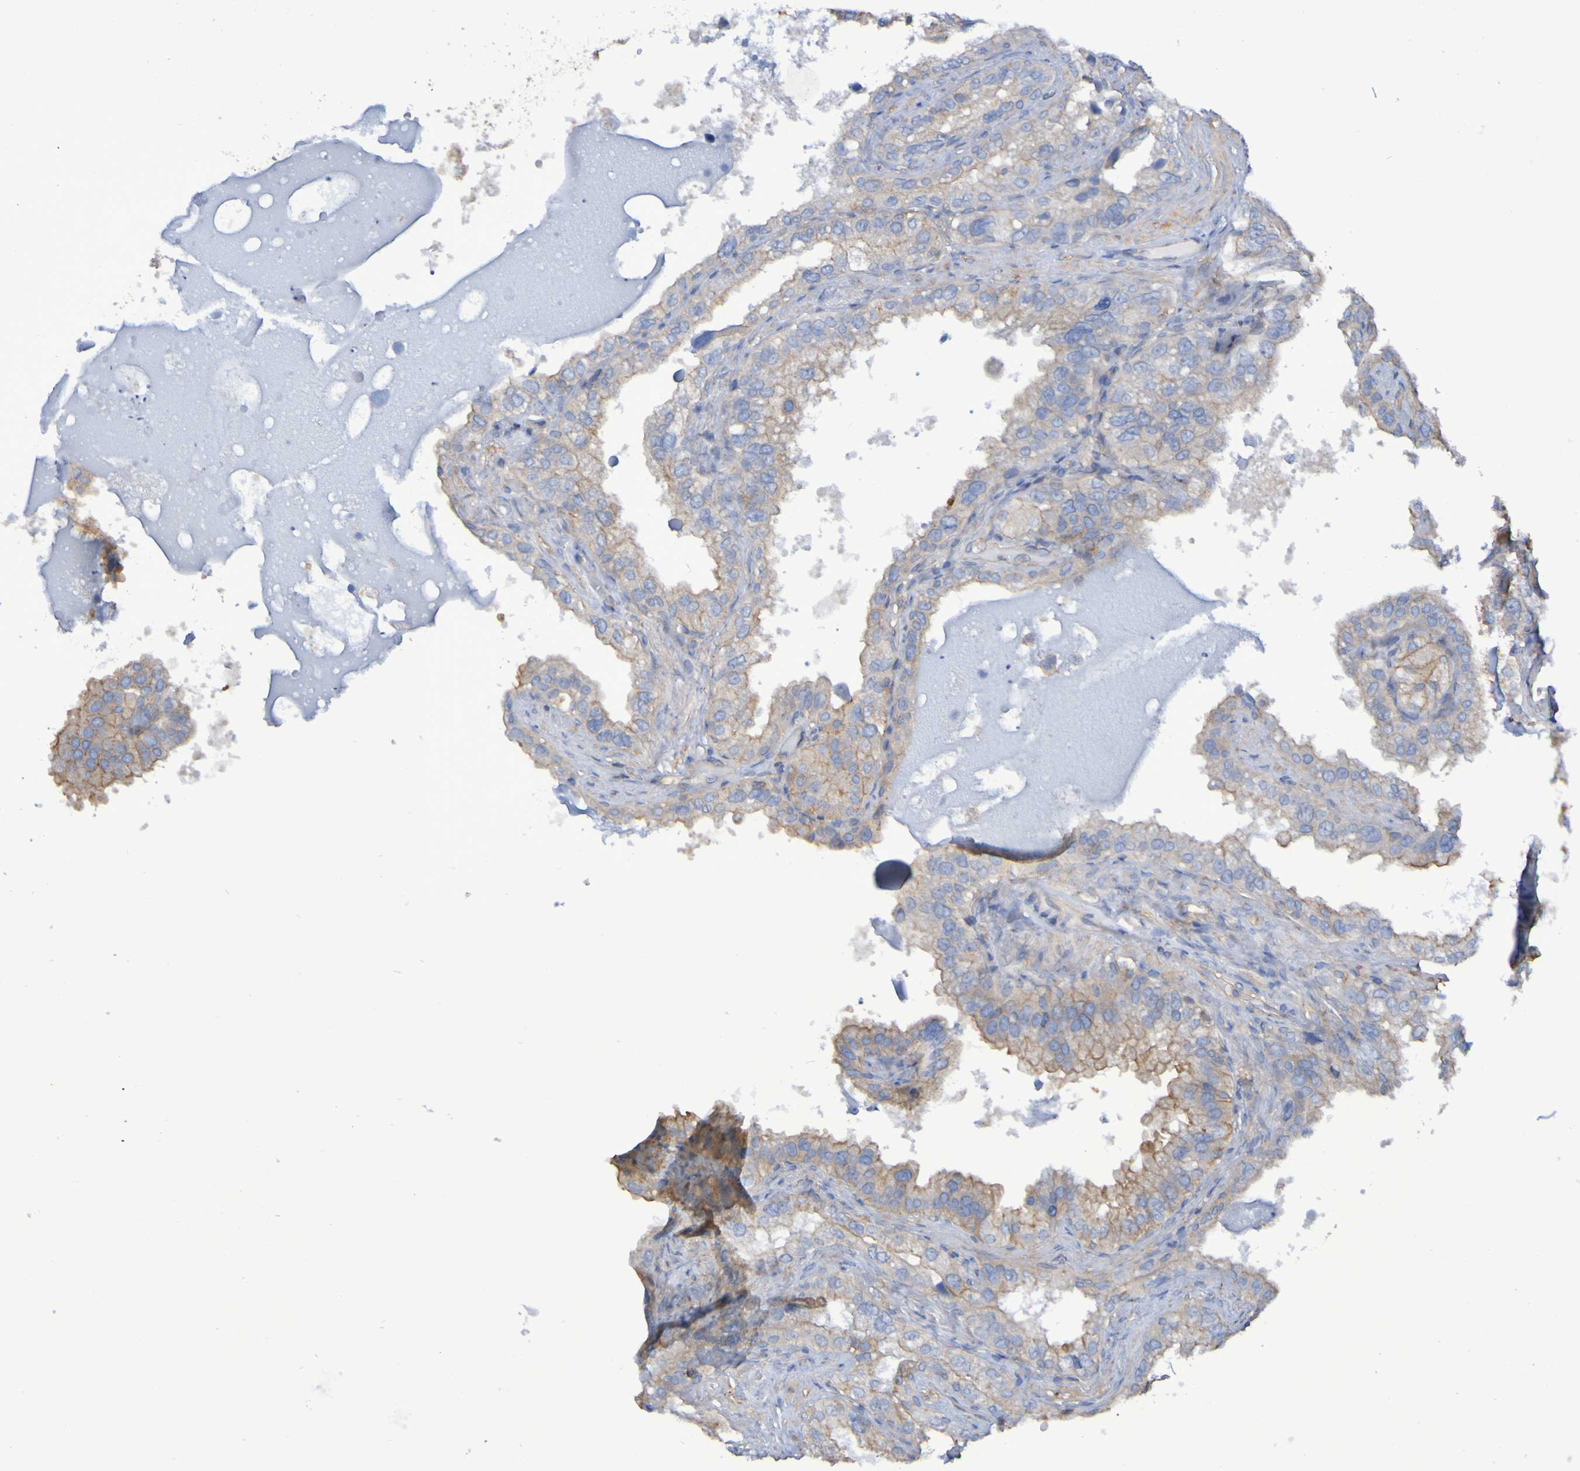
{"staining": {"intensity": "weak", "quantity": "25%-75%", "location": "cytoplasmic/membranous"}, "tissue": "seminal vesicle", "cell_type": "Glandular cells", "image_type": "normal", "snomed": [{"axis": "morphology", "description": "Normal tissue, NOS"}, {"axis": "topography", "description": "Seminal veicle"}], "caption": "Glandular cells reveal low levels of weak cytoplasmic/membranous expression in approximately 25%-75% of cells in benign seminal vesicle. The staining was performed using DAB, with brown indicating positive protein expression. Nuclei are stained blue with hematoxylin.", "gene": "SYNJ1", "patient": {"sex": "male", "age": 68}}